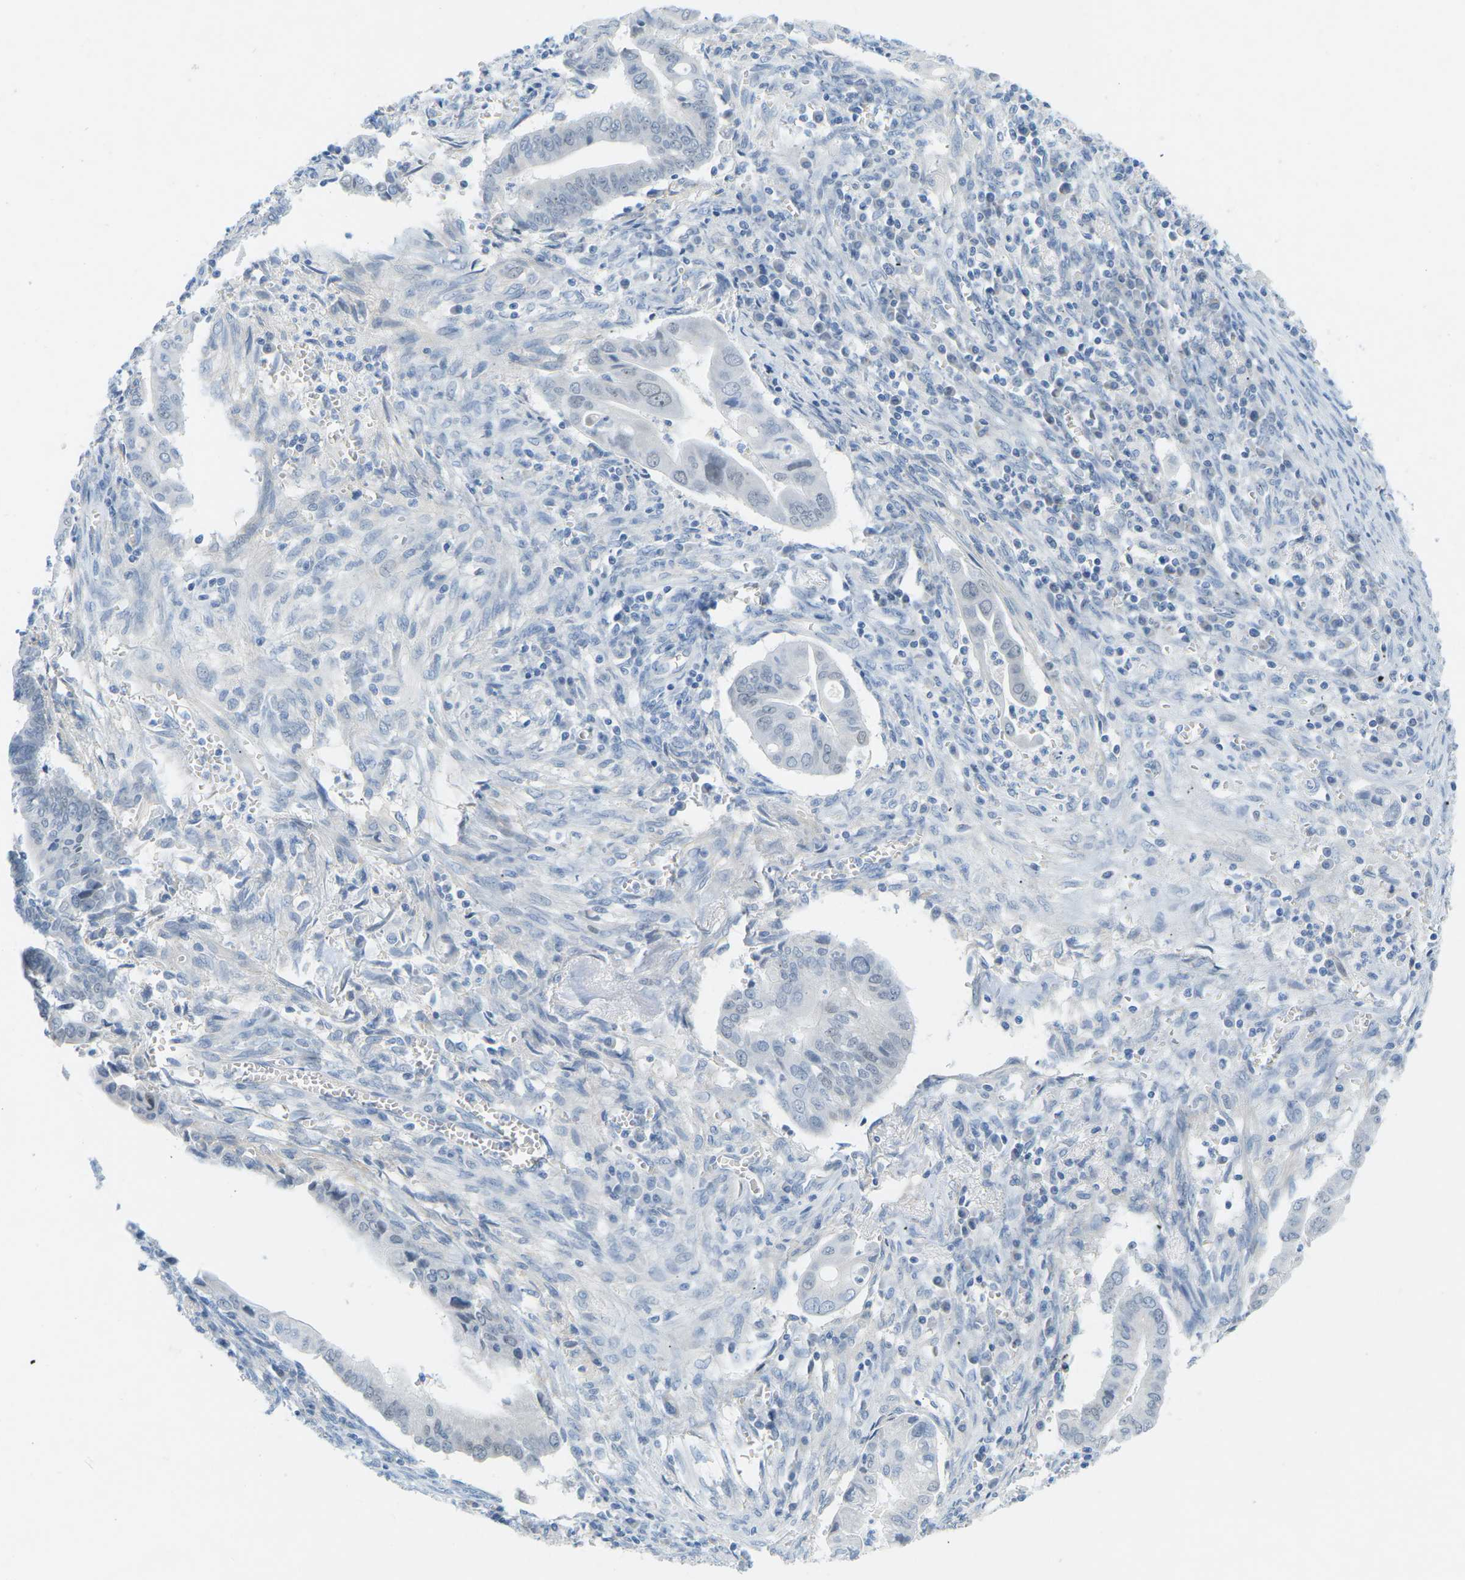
{"staining": {"intensity": "negative", "quantity": "none", "location": "none"}, "tissue": "cervical cancer", "cell_type": "Tumor cells", "image_type": "cancer", "snomed": [{"axis": "morphology", "description": "Adenocarcinoma, NOS"}, {"axis": "topography", "description": "Cervix"}], "caption": "Immunohistochemistry (IHC) micrograph of human cervical cancer stained for a protein (brown), which displays no positivity in tumor cells.", "gene": "HLTF", "patient": {"sex": "female", "age": 44}}